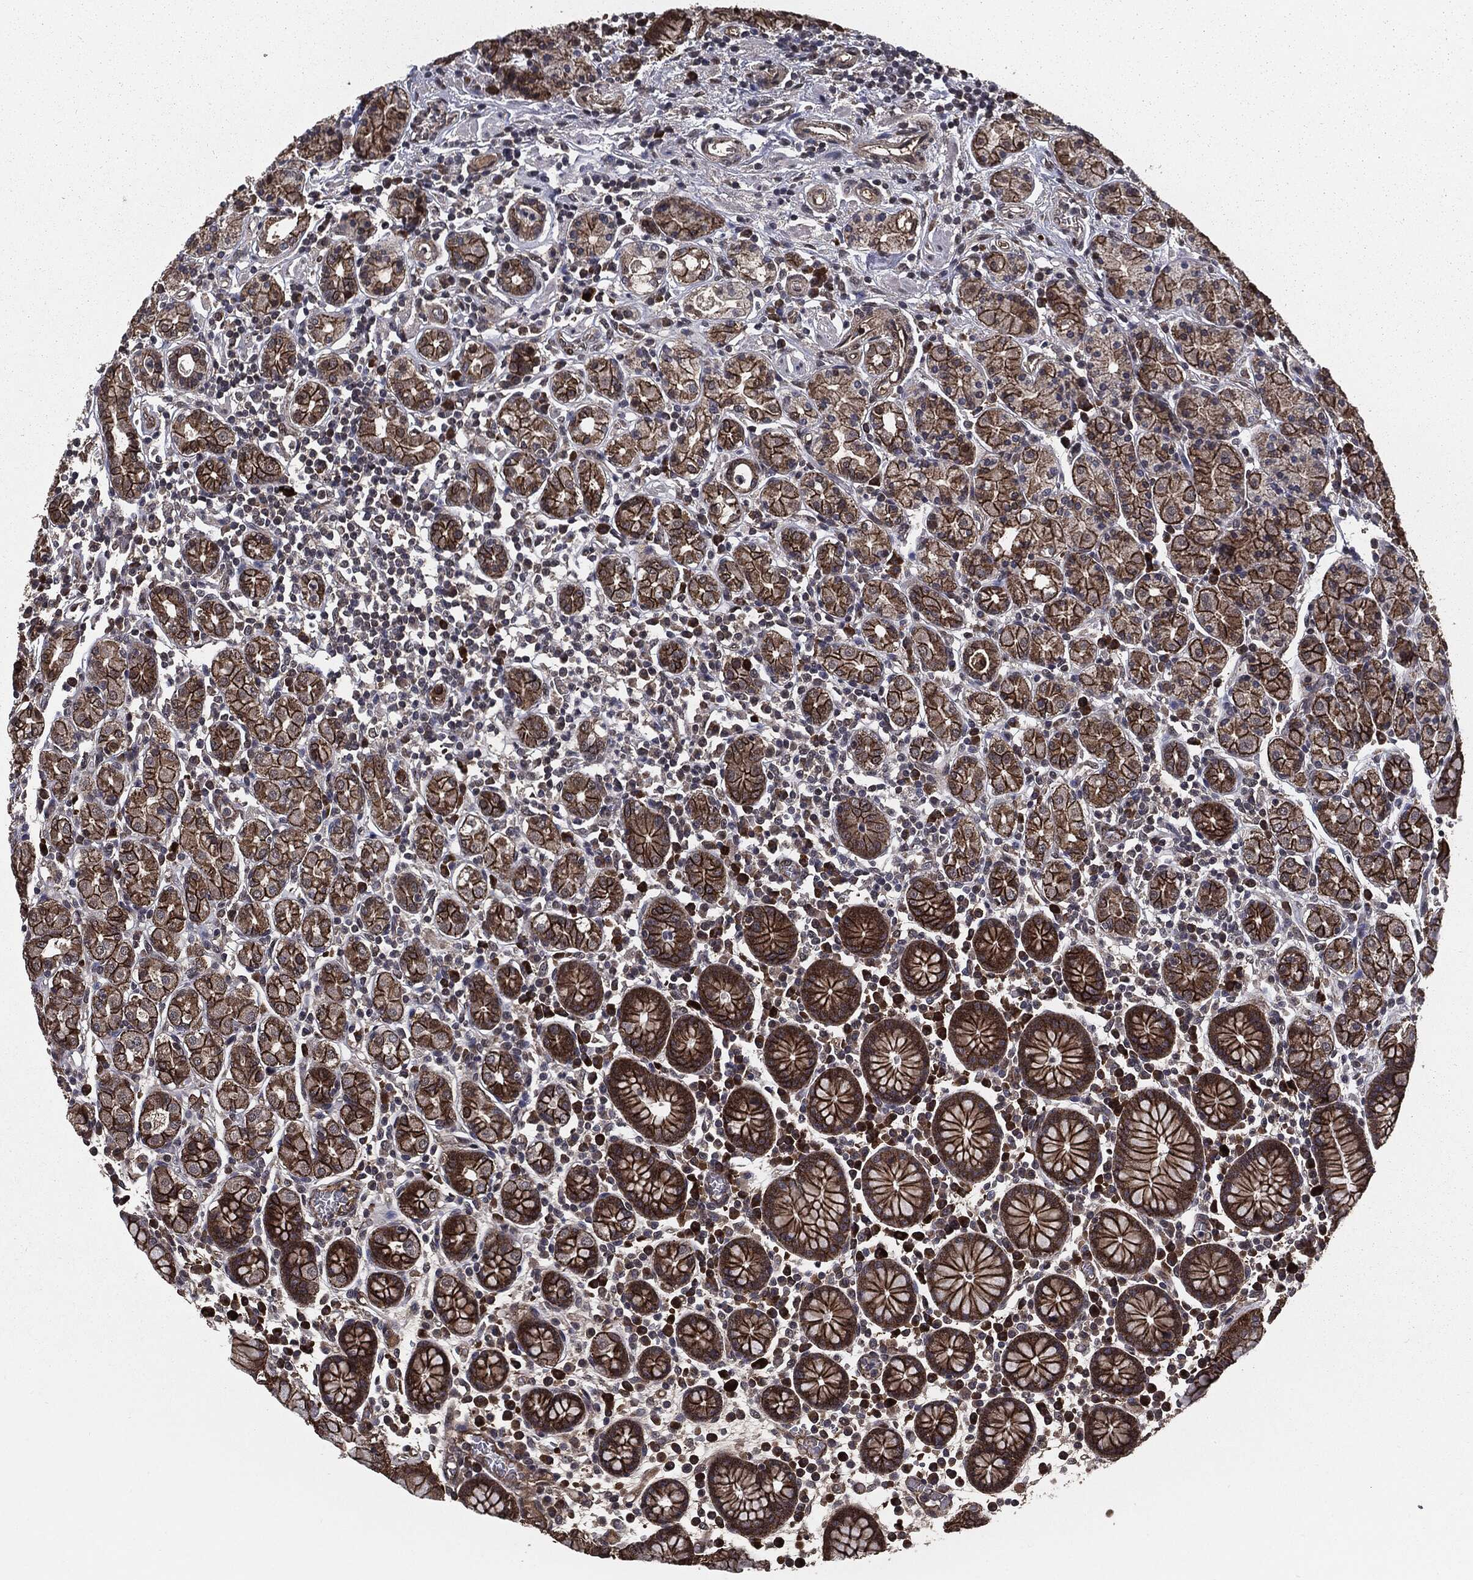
{"staining": {"intensity": "strong", "quantity": "25%-75%", "location": "cytoplasmic/membranous"}, "tissue": "stomach", "cell_type": "Glandular cells", "image_type": "normal", "snomed": [{"axis": "morphology", "description": "Normal tissue, NOS"}, {"axis": "topography", "description": "Stomach, upper"}, {"axis": "topography", "description": "Stomach"}], "caption": "IHC histopathology image of benign stomach: stomach stained using immunohistochemistry exhibits high levels of strong protein expression localized specifically in the cytoplasmic/membranous of glandular cells, appearing as a cytoplasmic/membranous brown color.", "gene": "PTPA", "patient": {"sex": "male", "age": 62}}